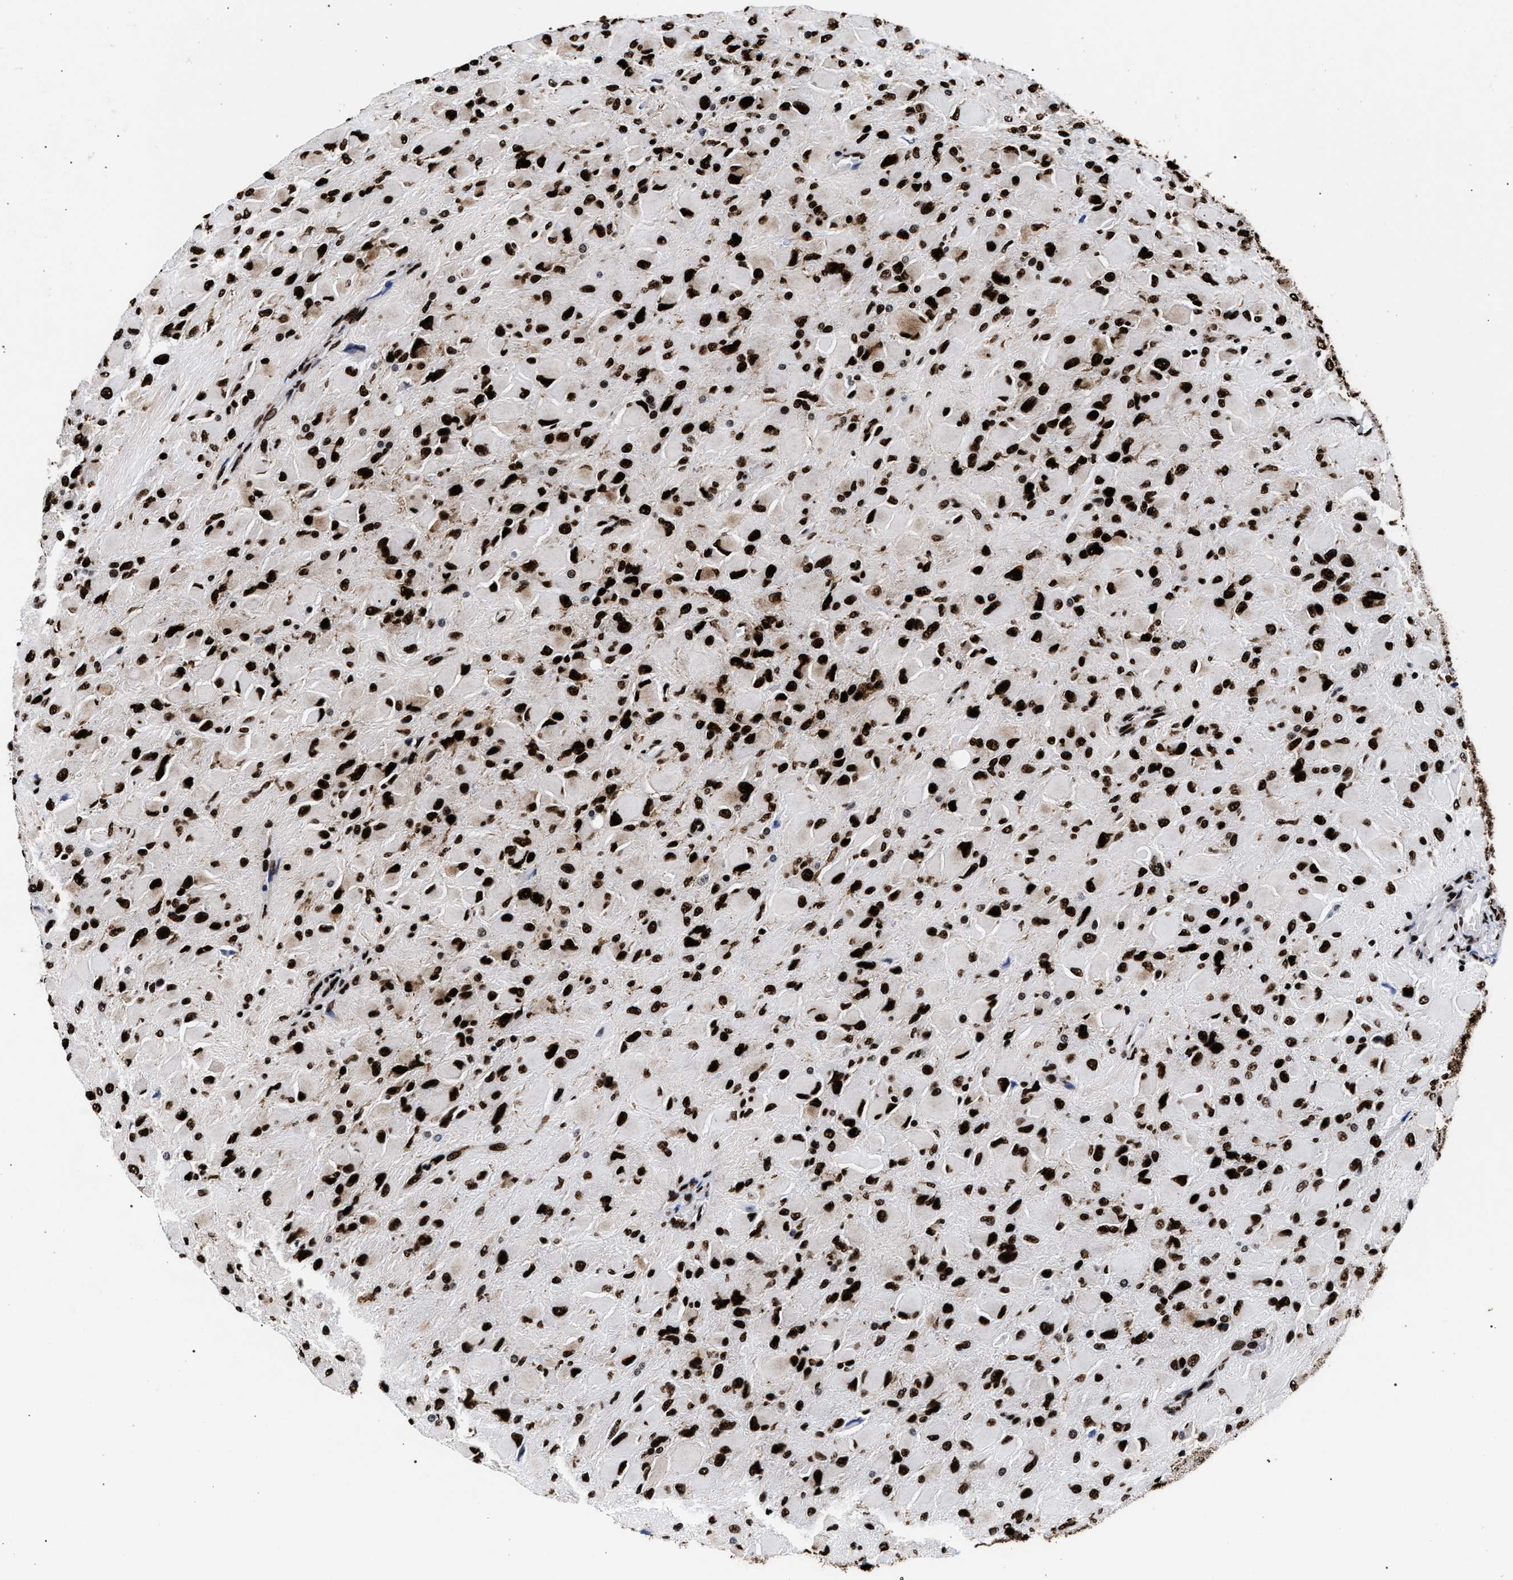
{"staining": {"intensity": "strong", "quantity": ">75%", "location": "nuclear"}, "tissue": "glioma", "cell_type": "Tumor cells", "image_type": "cancer", "snomed": [{"axis": "morphology", "description": "Glioma, malignant, High grade"}, {"axis": "topography", "description": "Cerebral cortex"}], "caption": "There is high levels of strong nuclear expression in tumor cells of malignant glioma (high-grade), as demonstrated by immunohistochemical staining (brown color).", "gene": "HNRNPA1", "patient": {"sex": "female", "age": 36}}